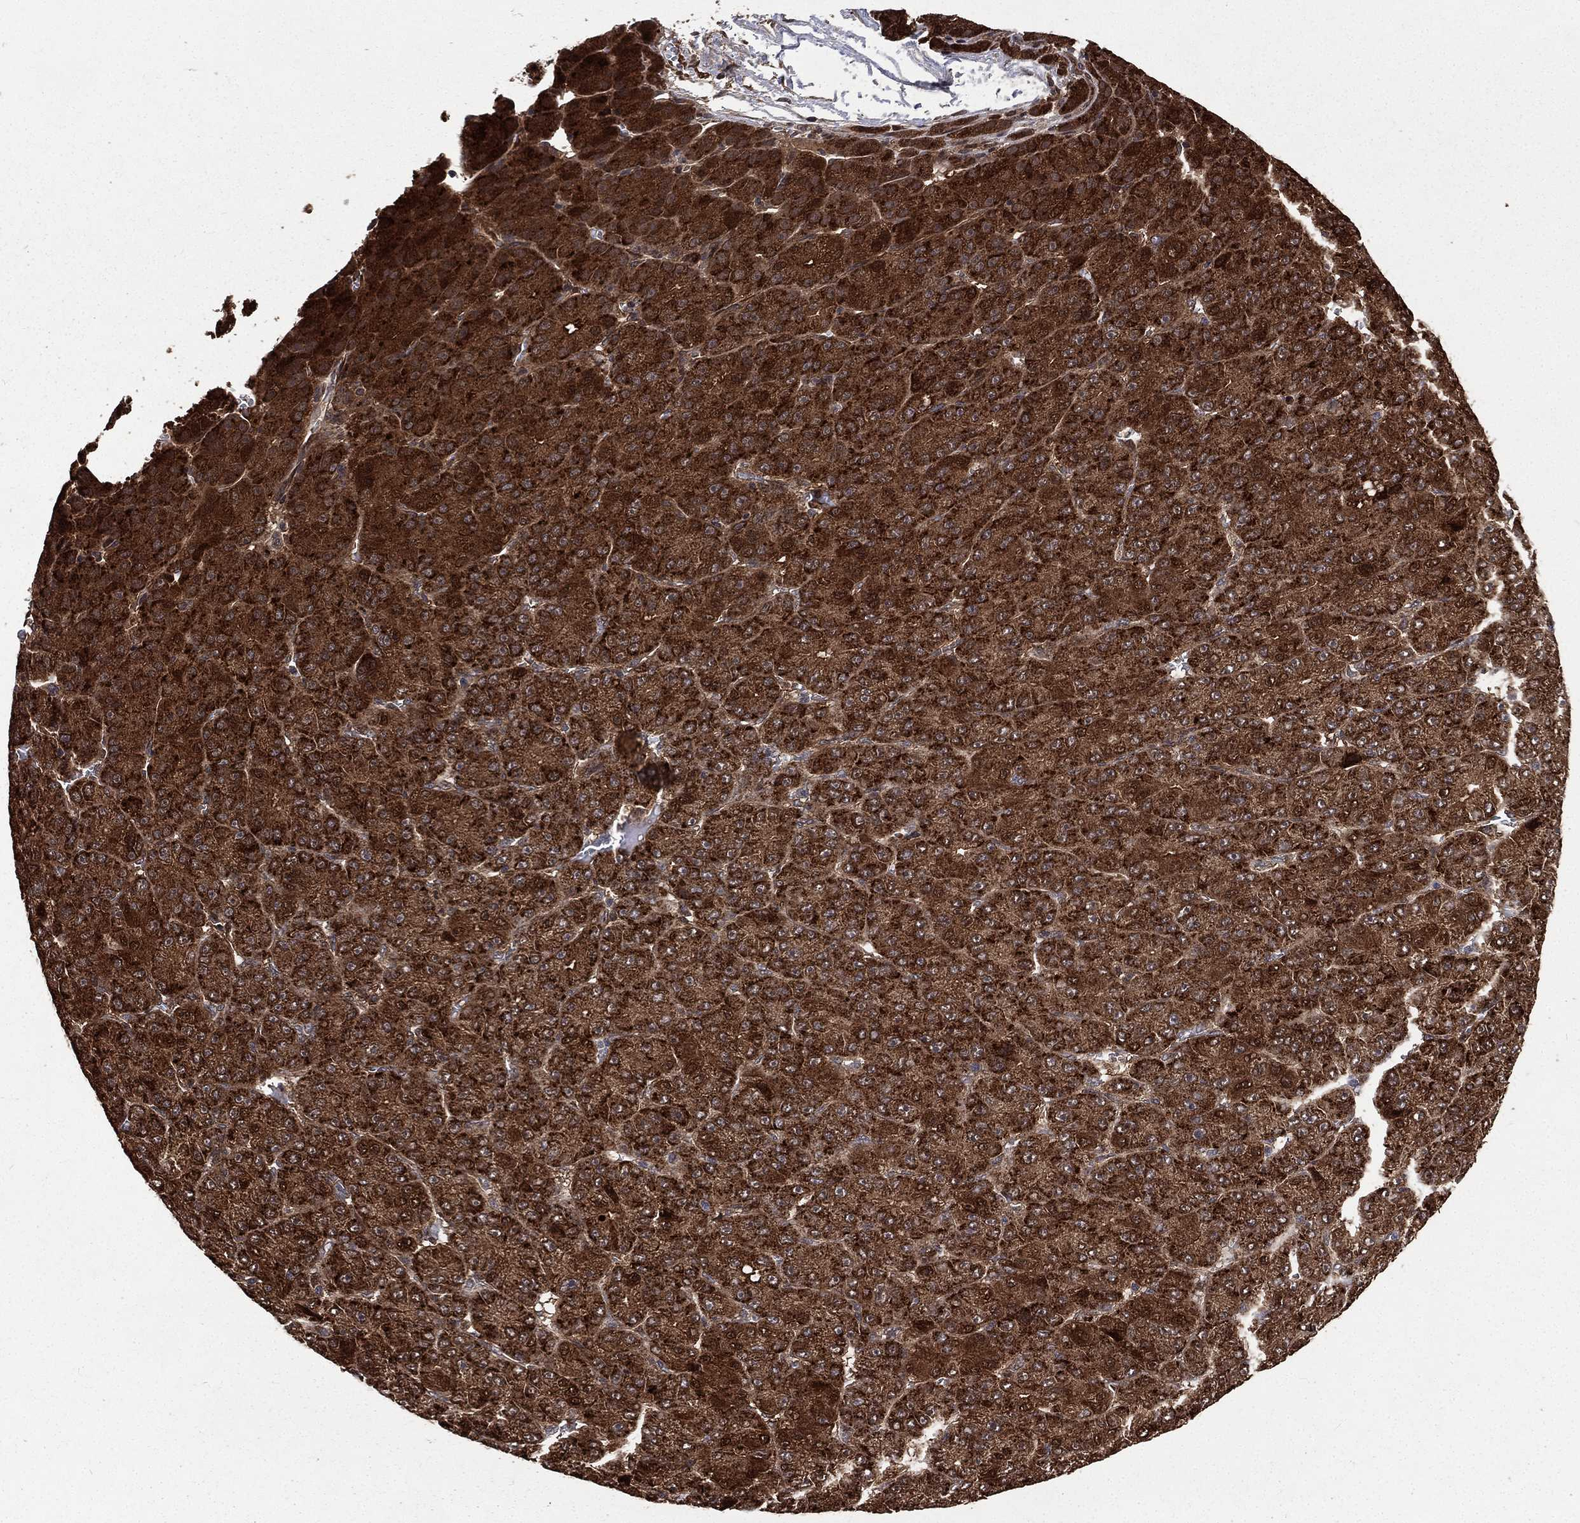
{"staining": {"intensity": "strong", "quantity": ">75%", "location": "cytoplasmic/membranous"}, "tissue": "liver cancer", "cell_type": "Tumor cells", "image_type": "cancer", "snomed": [{"axis": "morphology", "description": "Carcinoma, Hepatocellular, NOS"}, {"axis": "topography", "description": "Liver"}], "caption": "Human liver cancer (hepatocellular carcinoma) stained with a brown dye shows strong cytoplasmic/membranous positive staining in approximately >75% of tumor cells.", "gene": "LENG8", "patient": {"sex": "male", "age": 67}}